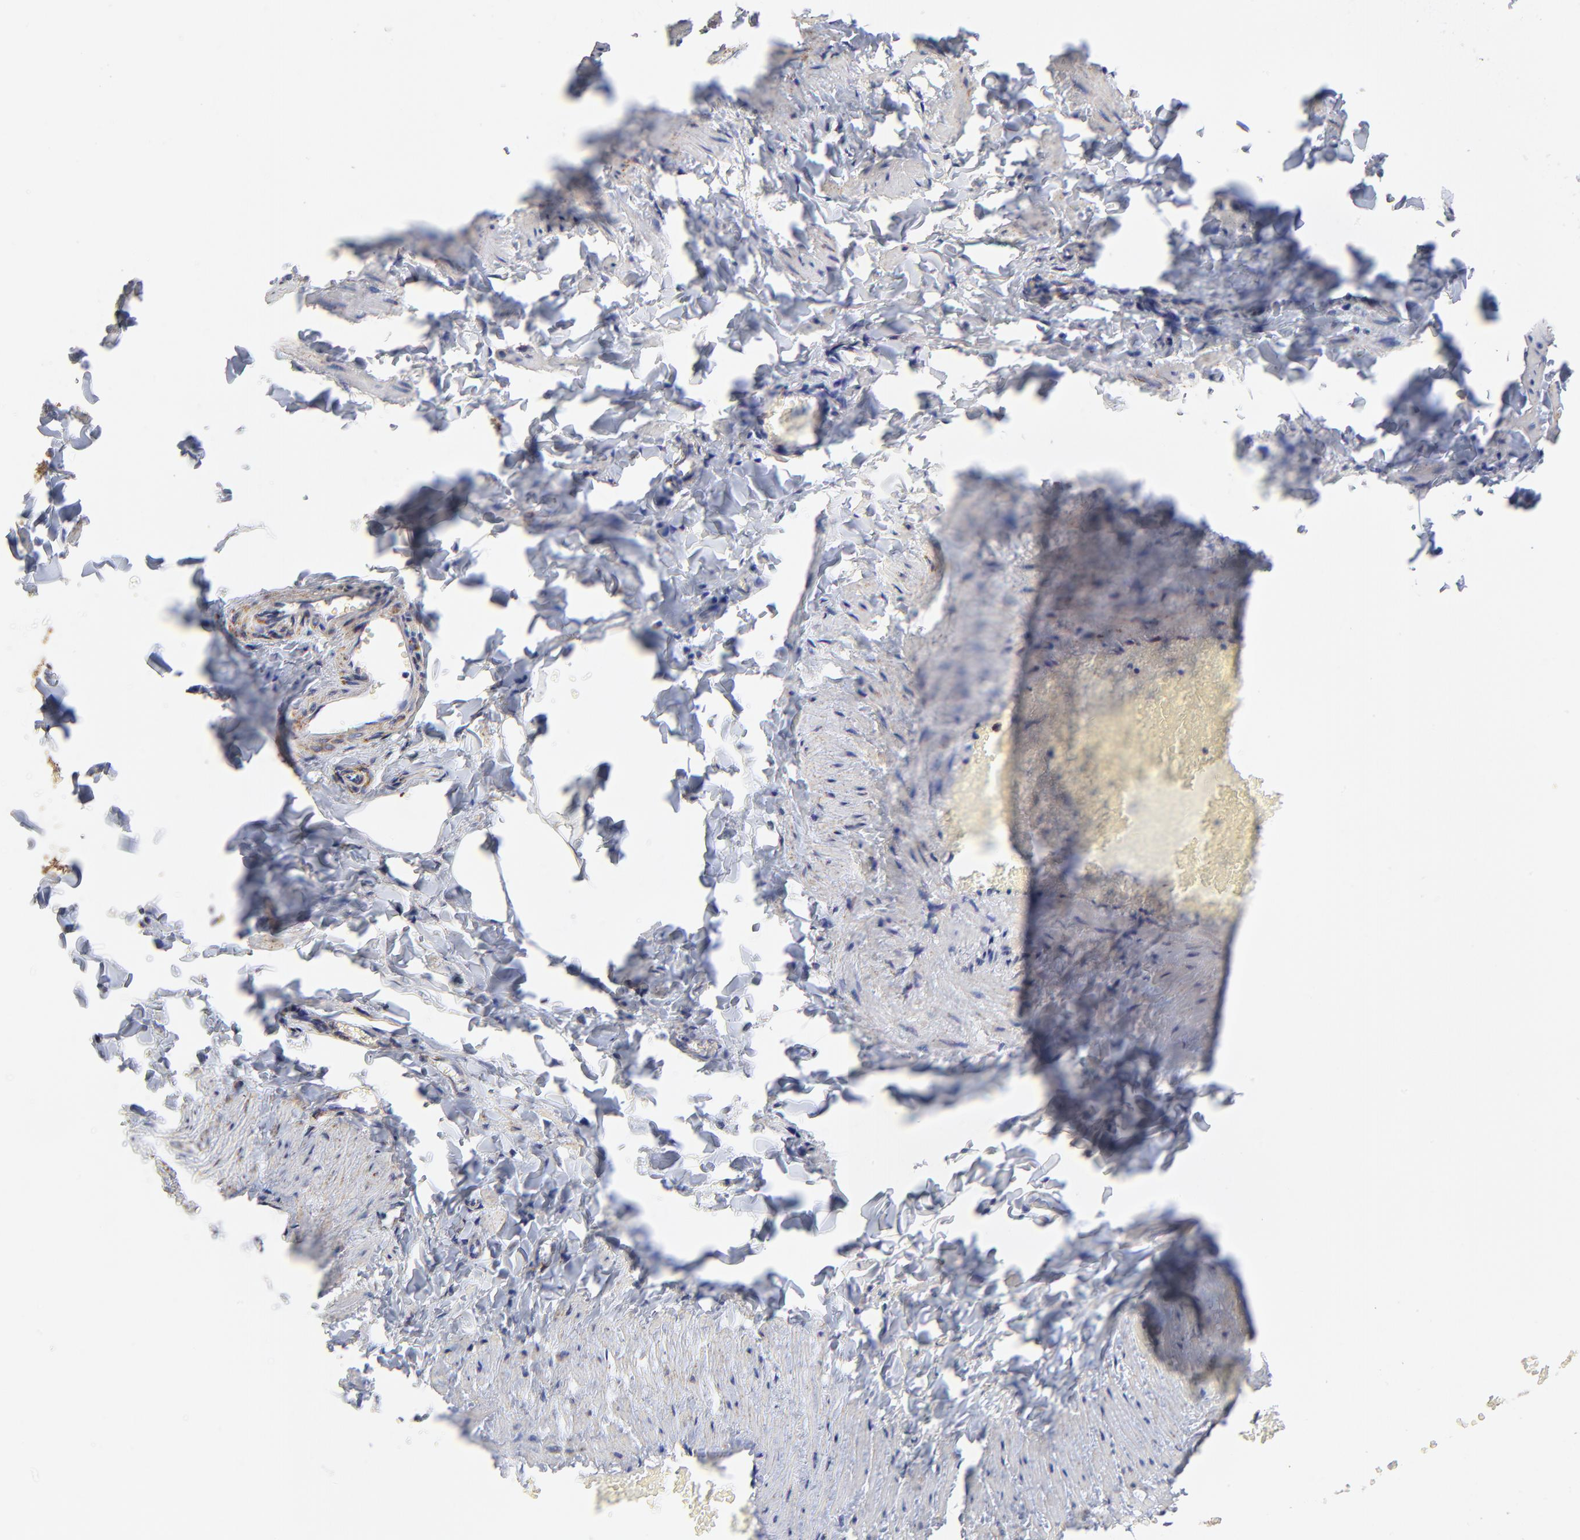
{"staining": {"intensity": "negative", "quantity": "none", "location": "none"}, "tissue": "adipose tissue", "cell_type": "Adipocytes", "image_type": "normal", "snomed": [{"axis": "morphology", "description": "Normal tissue, NOS"}, {"axis": "topography", "description": "Vascular tissue"}], "caption": "Adipose tissue was stained to show a protein in brown. There is no significant positivity in adipocytes. (DAB (3,3'-diaminobenzidine) immunohistochemistry with hematoxylin counter stain).", "gene": "SSBP1", "patient": {"sex": "male", "age": 41}}